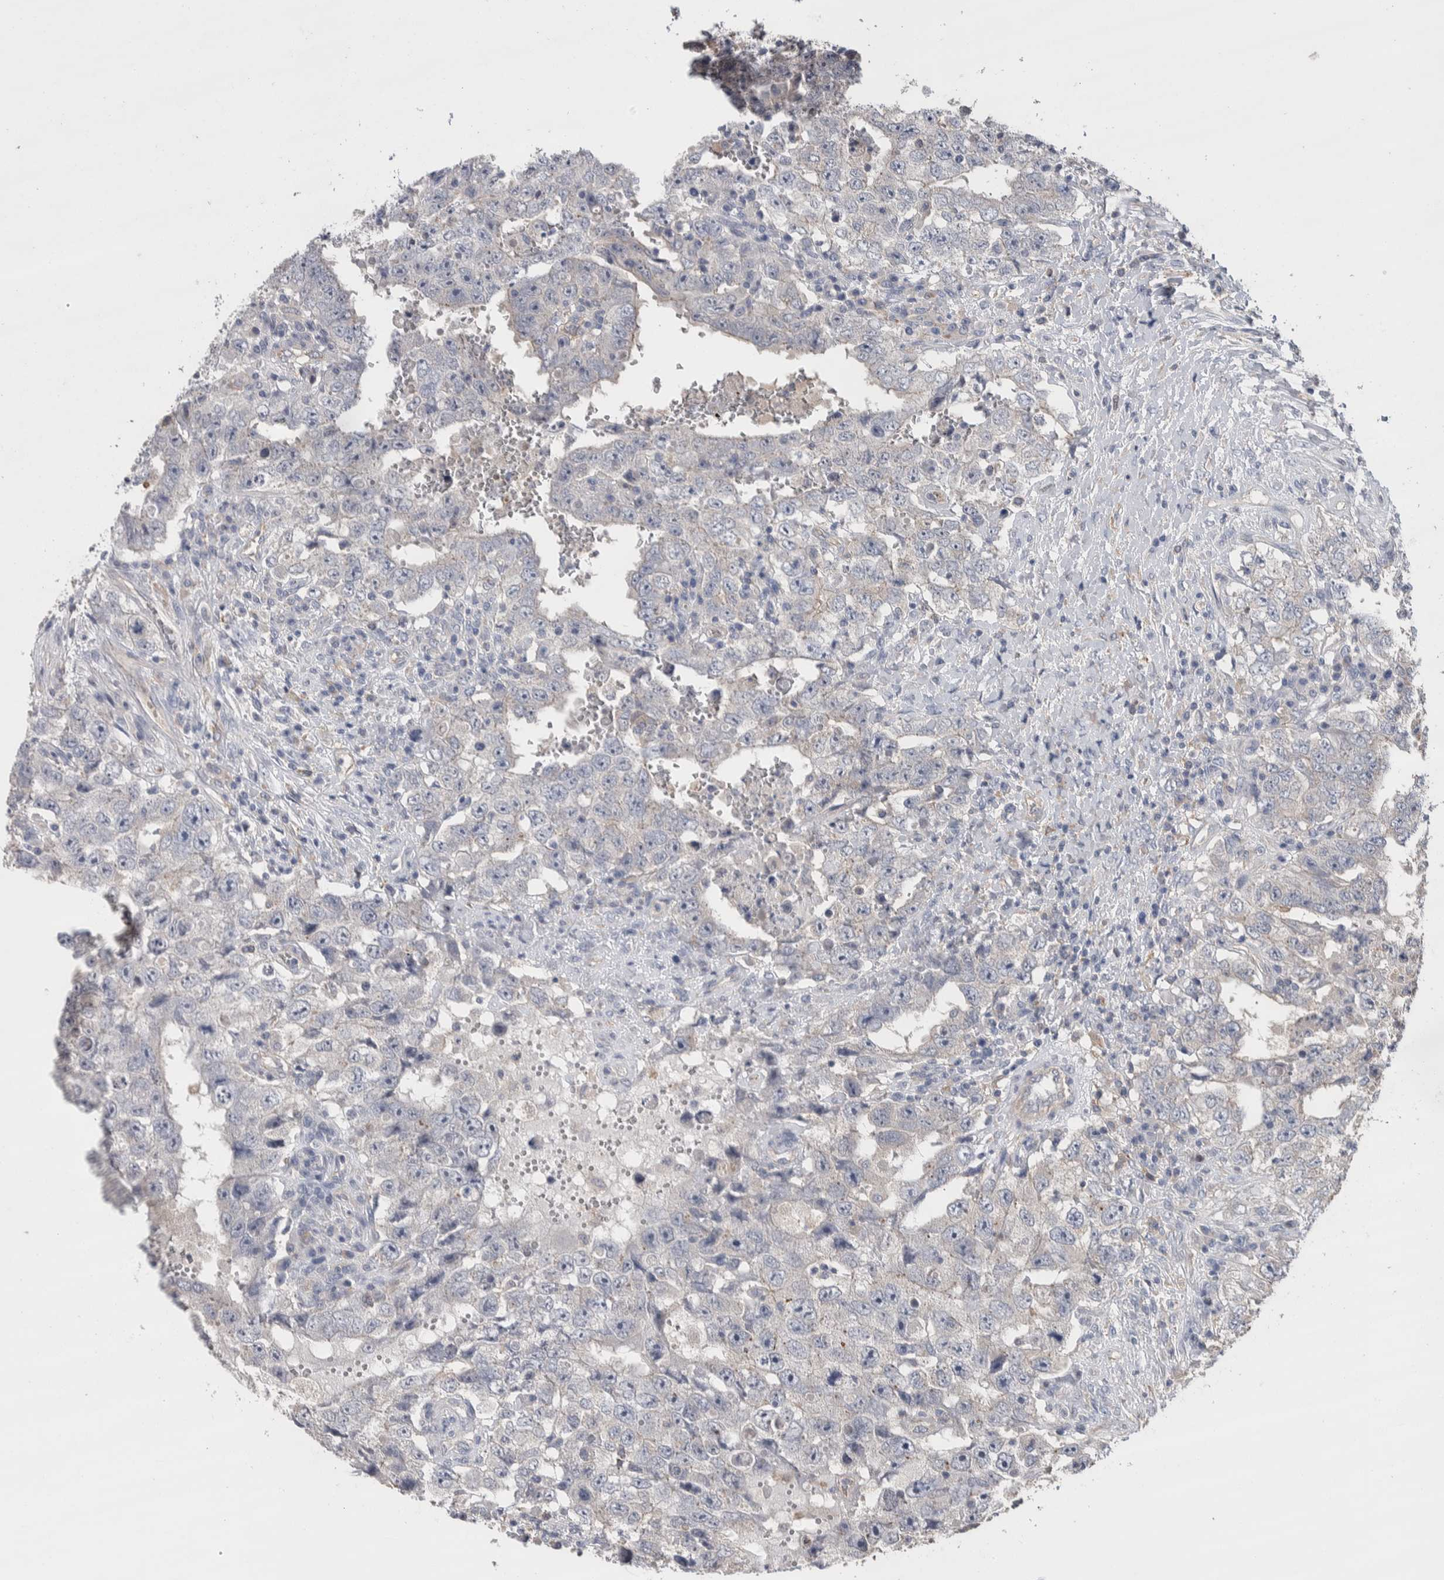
{"staining": {"intensity": "negative", "quantity": "none", "location": "none"}, "tissue": "testis cancer", "cell_type": "Tumor cells", "image_type": "cancer", "snomed": [{"axis": "morphology", "description": "Carcinoma, Embryonal, NOS"}, {"axis": "topography", "description": "Testis"}], "caption": "High power microscopy image of an immunohistochemistry (IHC) photomicrograph of testis cancer (embryonal carcinoma), revealing no significant staining in tumor cells.", "gene": "GCNA", "patient": {"sex": "male", "age": 26}}